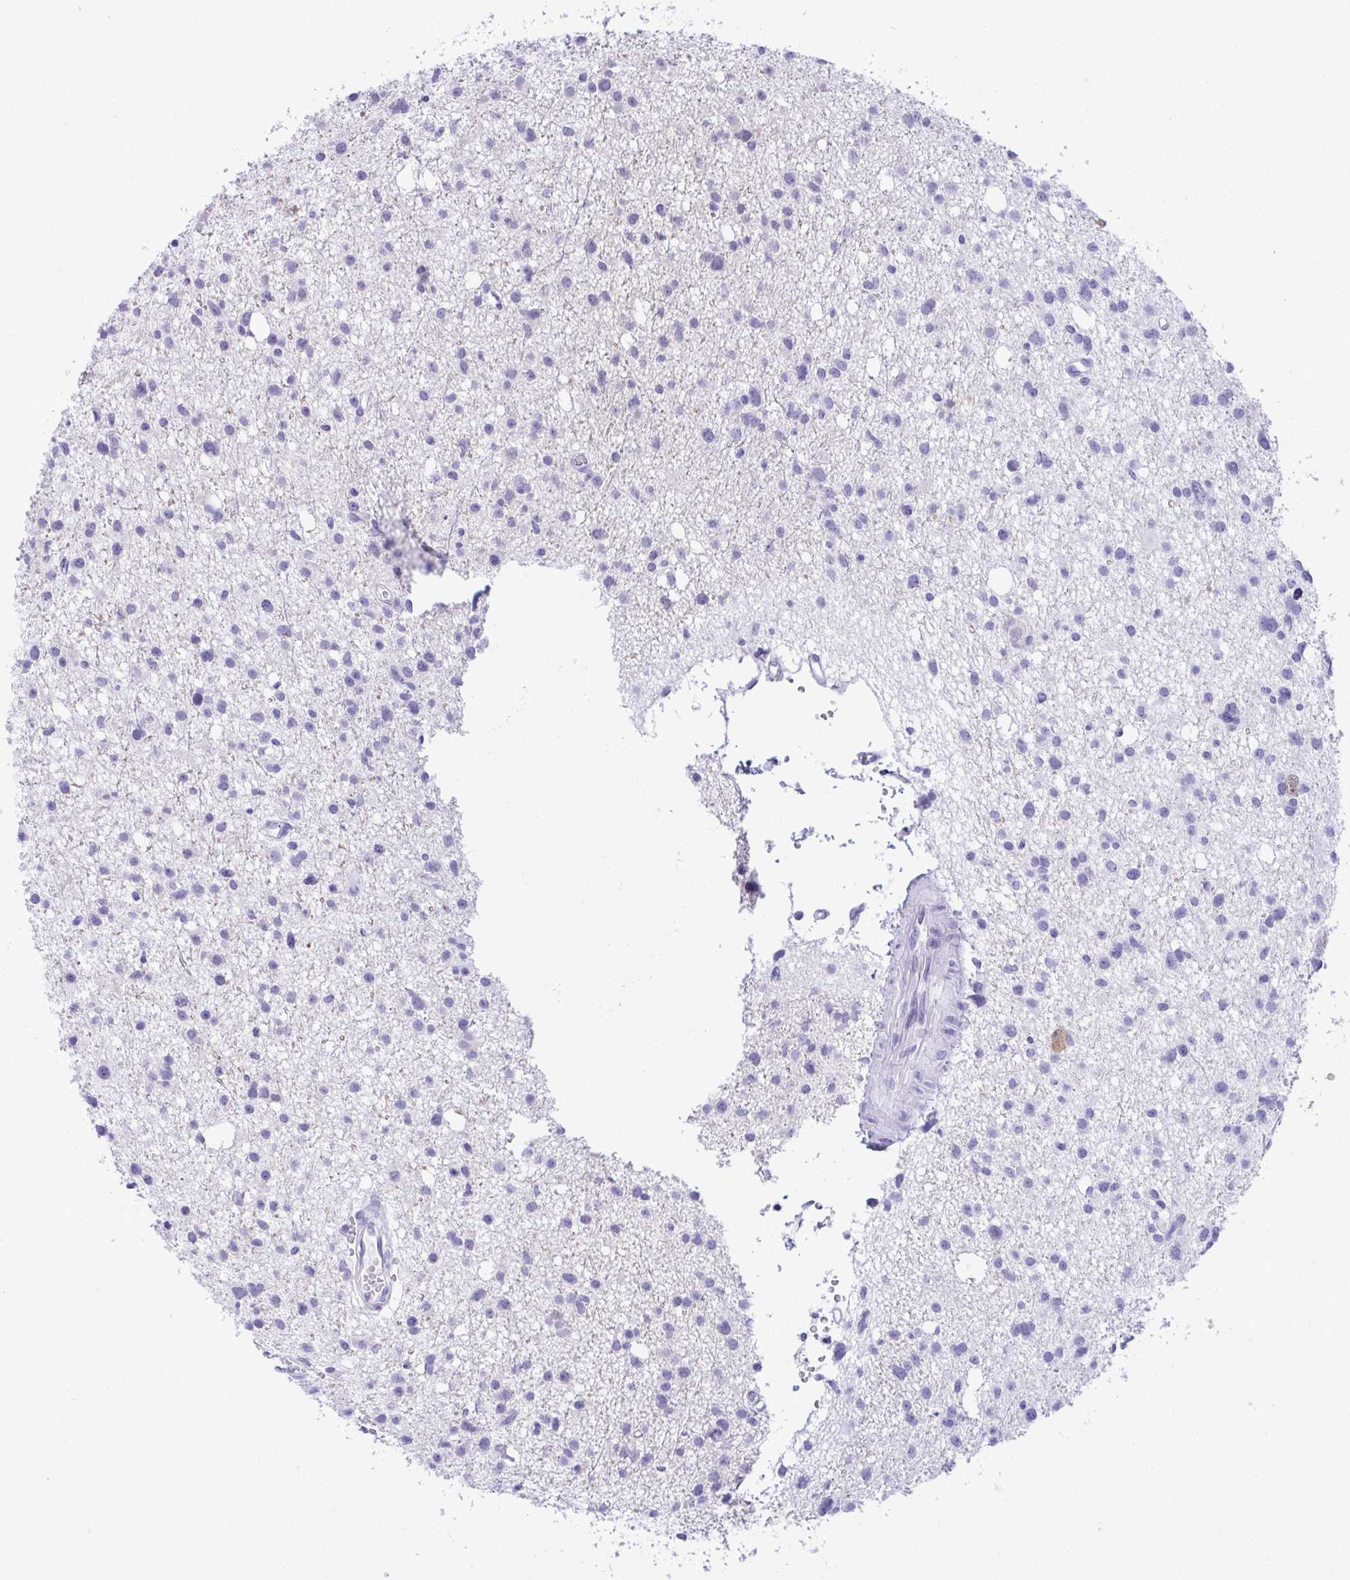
{"staining": {"intensity": "negative", "quantity": "none", "location": "none"}, "tissue": "glioma", "cell_type": "Tumor cells", "image_type": "cancer", "snomed": [{"axis": "morphology", "description": "Glioma, malignant, High grade"}, {"axis": "topography", "description": "Brain"}], "caption": "Immunohistochemistry image of glioma stained for a protein (brown), which exhibits no positivity in tumor cells.", "gene": "PGM2L1", "patient": {"sex": "male", "age": 23}}